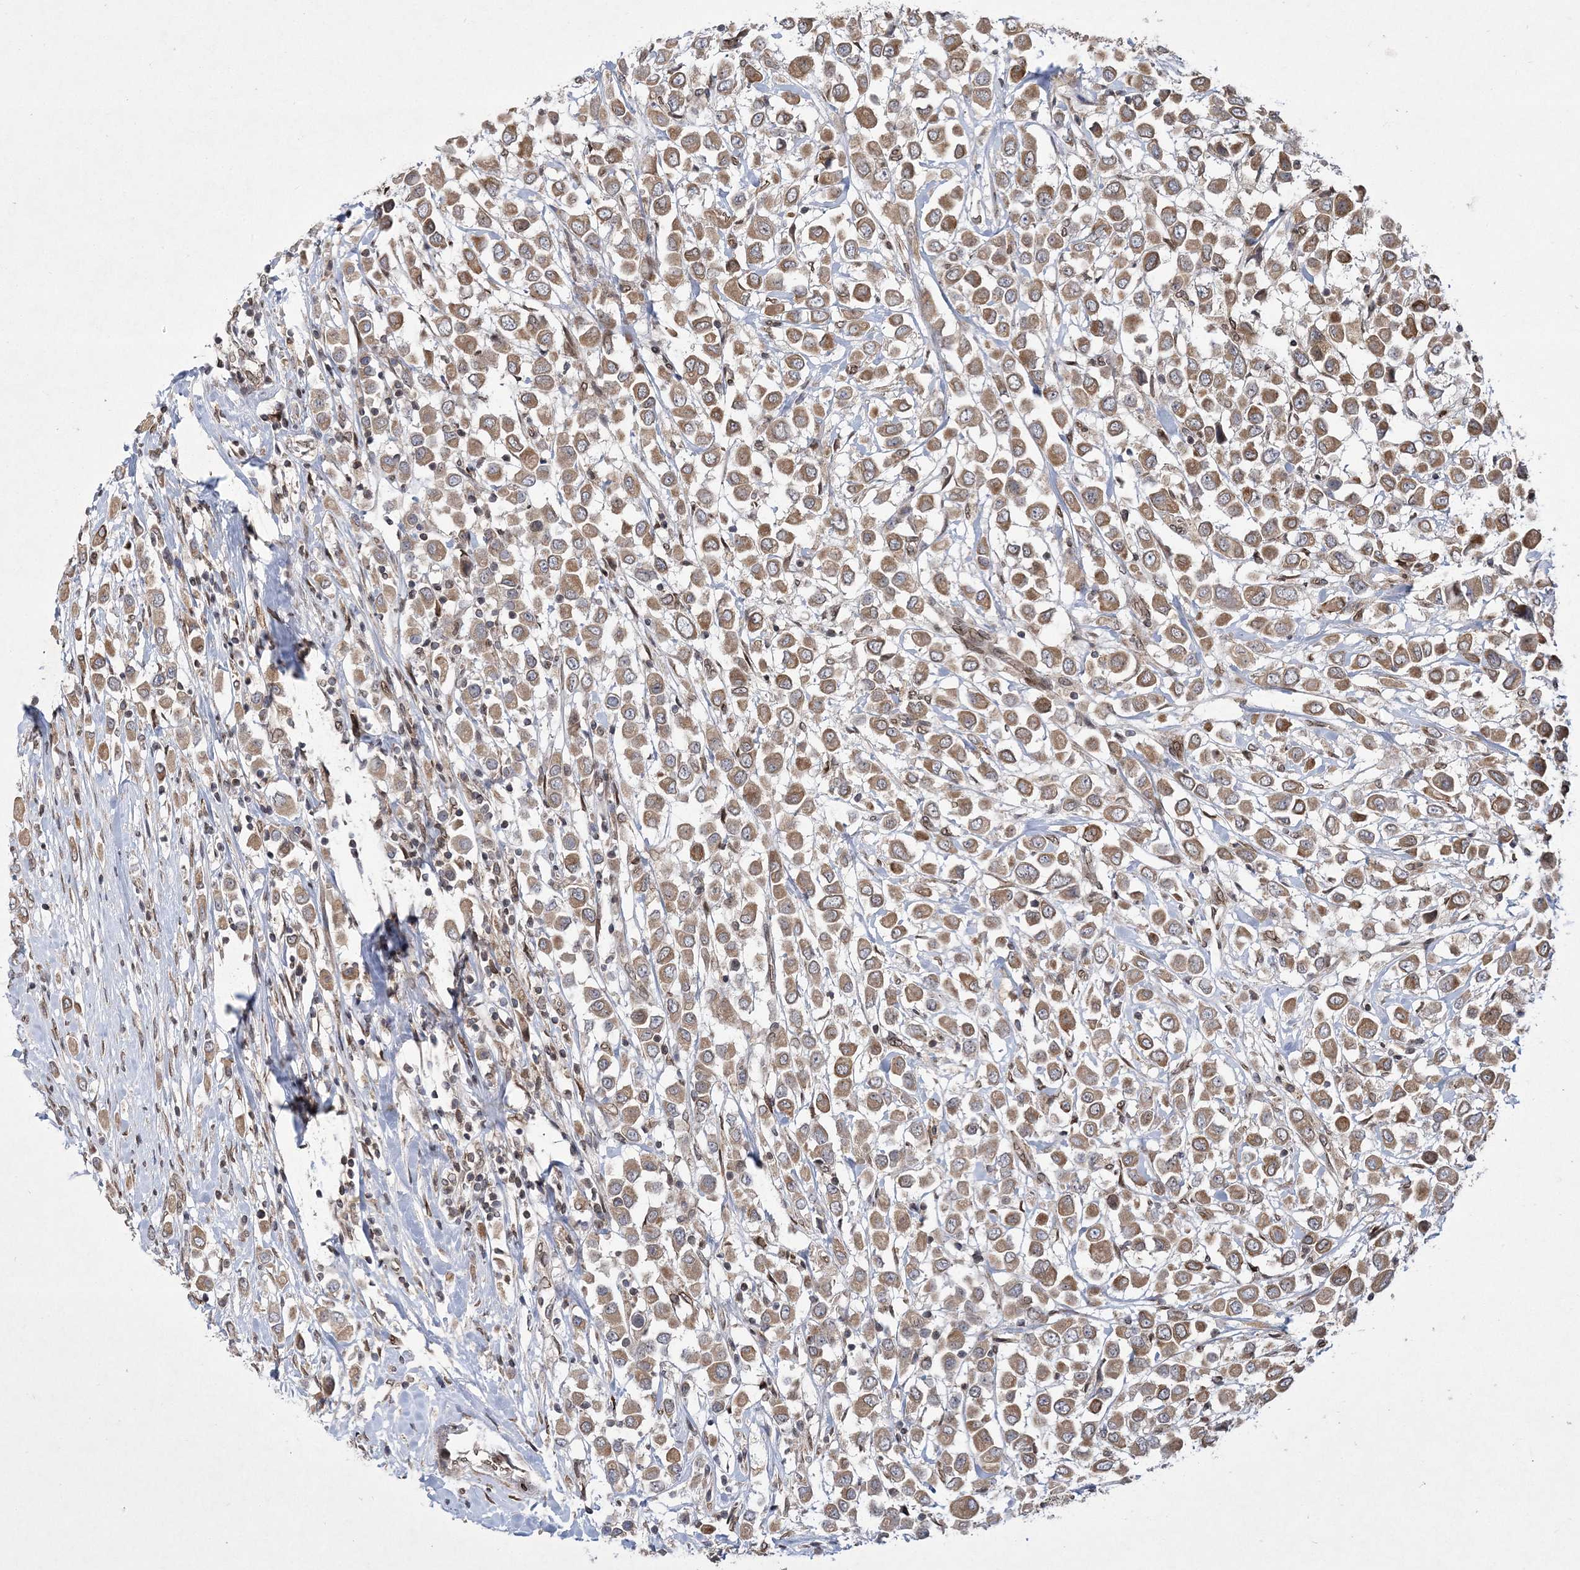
{"staining": {"intensity": "moderate", "quantity": ">75%", "location": "cytoplasmic/membranous"}, "tissue": "breast cancer", "cell_type": "Tumor cells", "image_type": "cancer", "snomed": [{"axis": "morphology", "description": "Duct carcinoma"}, {"axis": "topography", "description": "Breast"}], "caption": "Breast infiltrating ductal carcinoma tissue demonstrates moderate cytoplasmic/membranous expression in approximately >75% of tumor cells, visualized by immunohistochemistry.", "gene": "DNAJC27", "patient": {"sex": "female", "age": 61}}